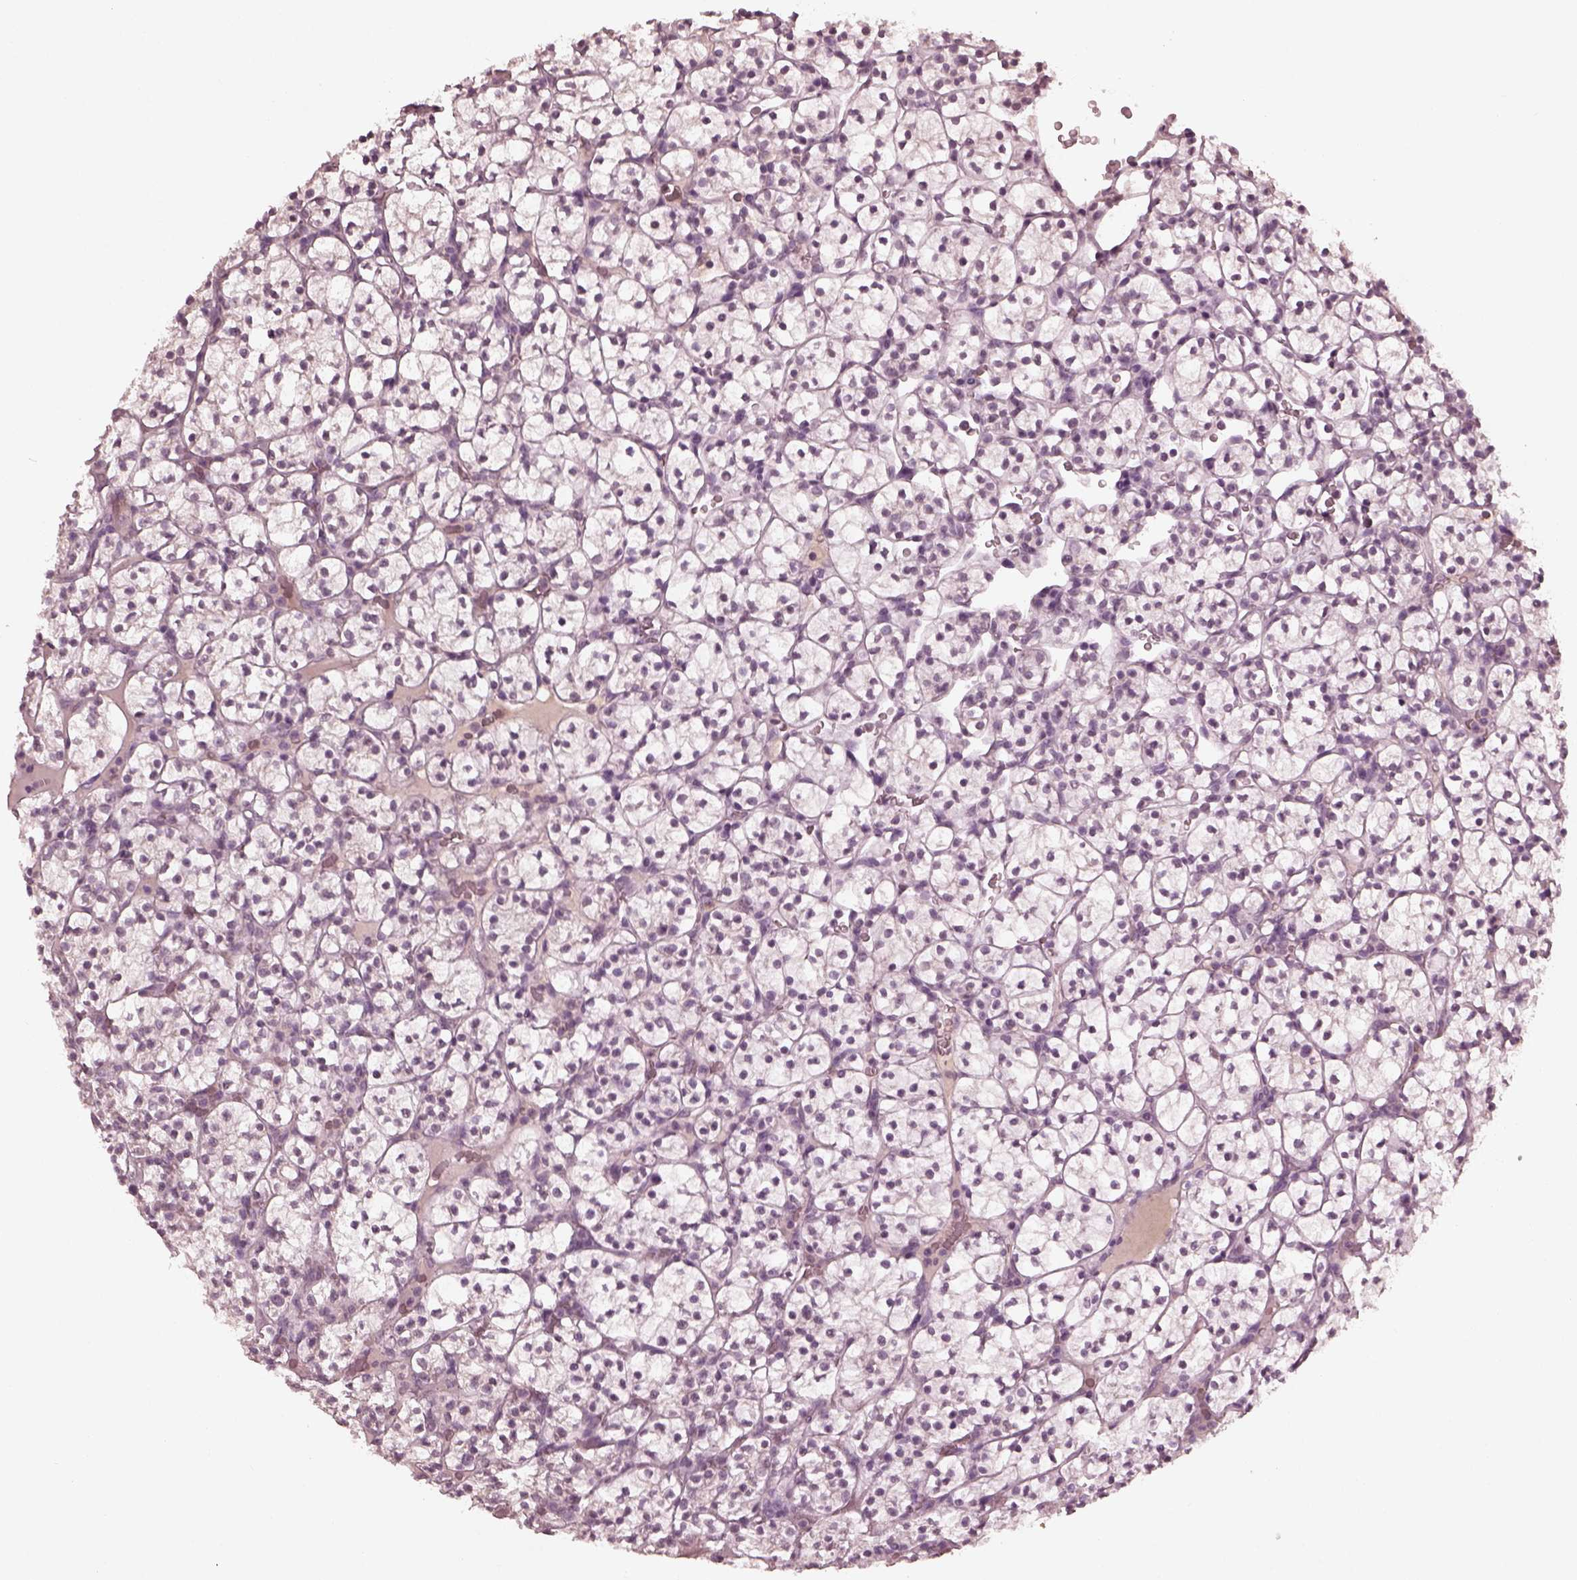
{"staining": {"intensity": "negative", "quantity": "none", "location": "none"}, "tissue": "renal cancer", "cell_type": "Tumor cells", "image_type": "cancer", "snomed": [{"axis": "morphology", "description": "Adenocarcinoma, NOS"}, {"axis": "topography", "description": "Kidney"}], "caption": "This is an IHC histopathology image of human adenocarcinoma (renal). There is no expression in tumor cells.", "gene": "KRT79", "patient": {"sex": "female", "age": 89}}